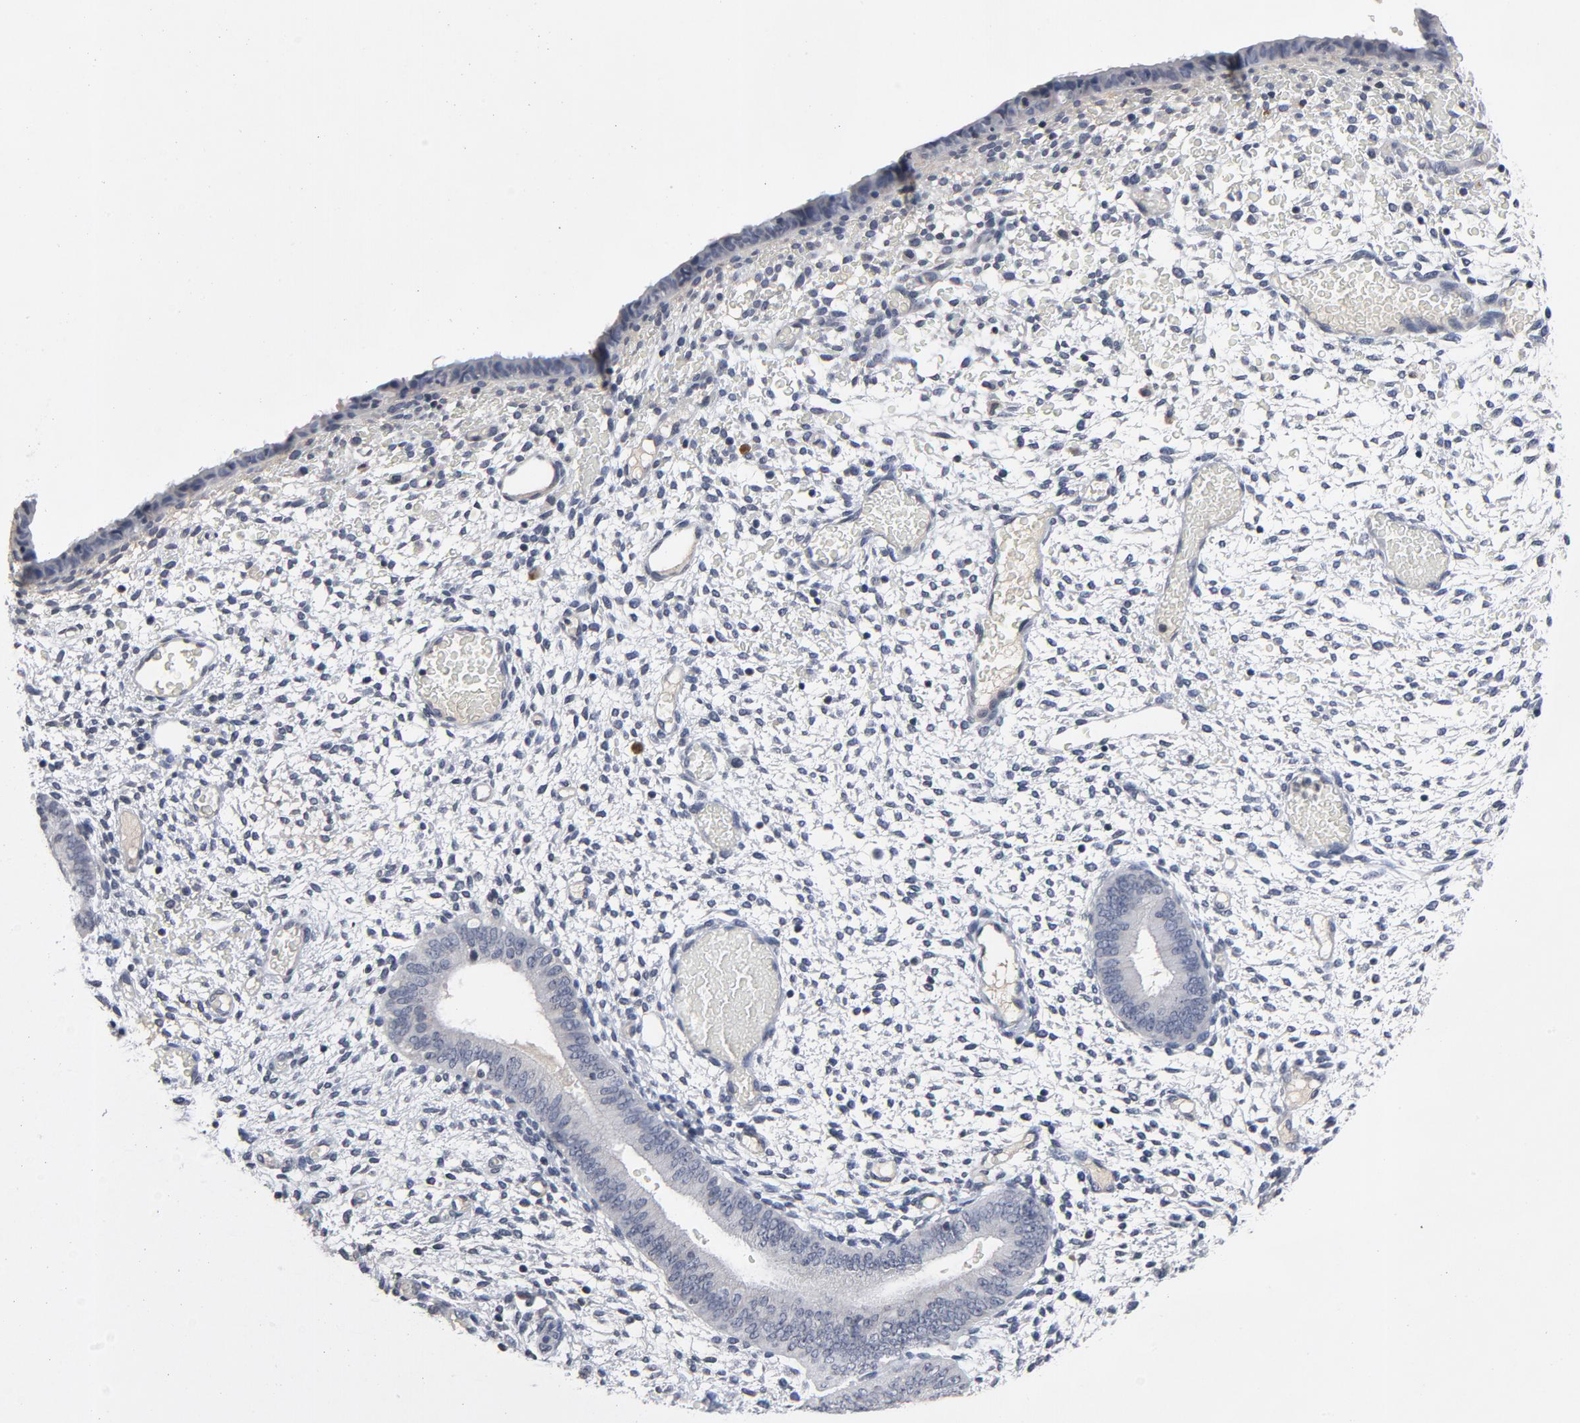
{"staining": {"intensity": "negative", "quantity": "none", "location": "none"}, "tissue": "endometrium", "cell_type": "Cells in endometrial stroma", "image_type": "normal", "snomed": [{"axis": "morphology", "description": "Normal tissue, NOS"}, {"axis": "topography", "description": "Endometrium"}], "caption": "Cells in endometrial stroma show no significant protein staining in normal endometrium.", "gene": "TCL1A", "patient": {"sex": "female", "age": 42}}